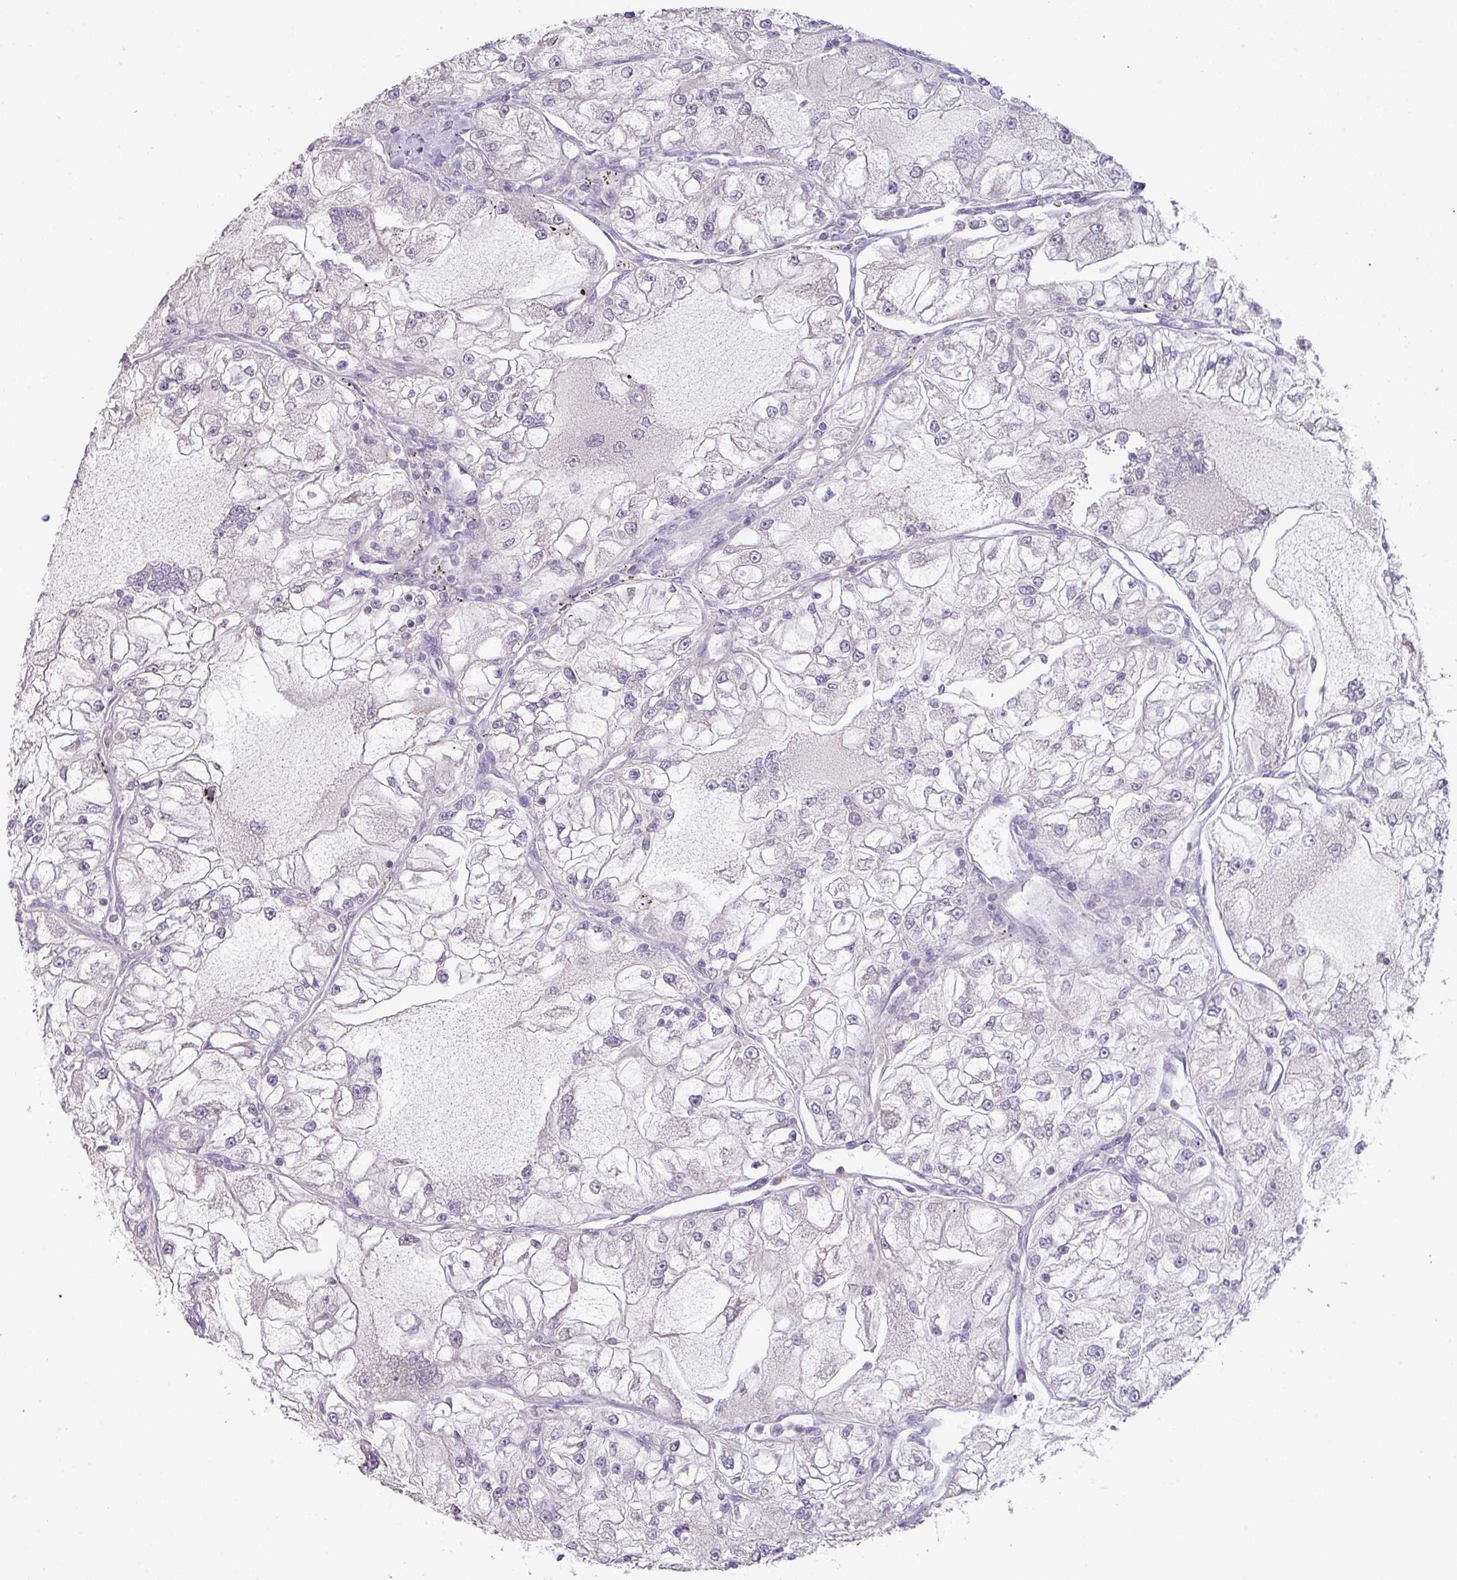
{"staining": {"intensity": "negative", "quantity": "none", "location": "none"}, "tissue": "renal cancer", "cell_type": "Tumor cells", "image_type": "cancer", "snomed": [{"axis": "morphology", "description": "Adenocarcinoma, NOS"}, {"axis": "topography", "description": "Kidney"}], "caption": "There is no significant positivity in tumor cells of renal cancer.", "gene": "MAGEC3", "patient": {"sex": "female", "age": 72}}